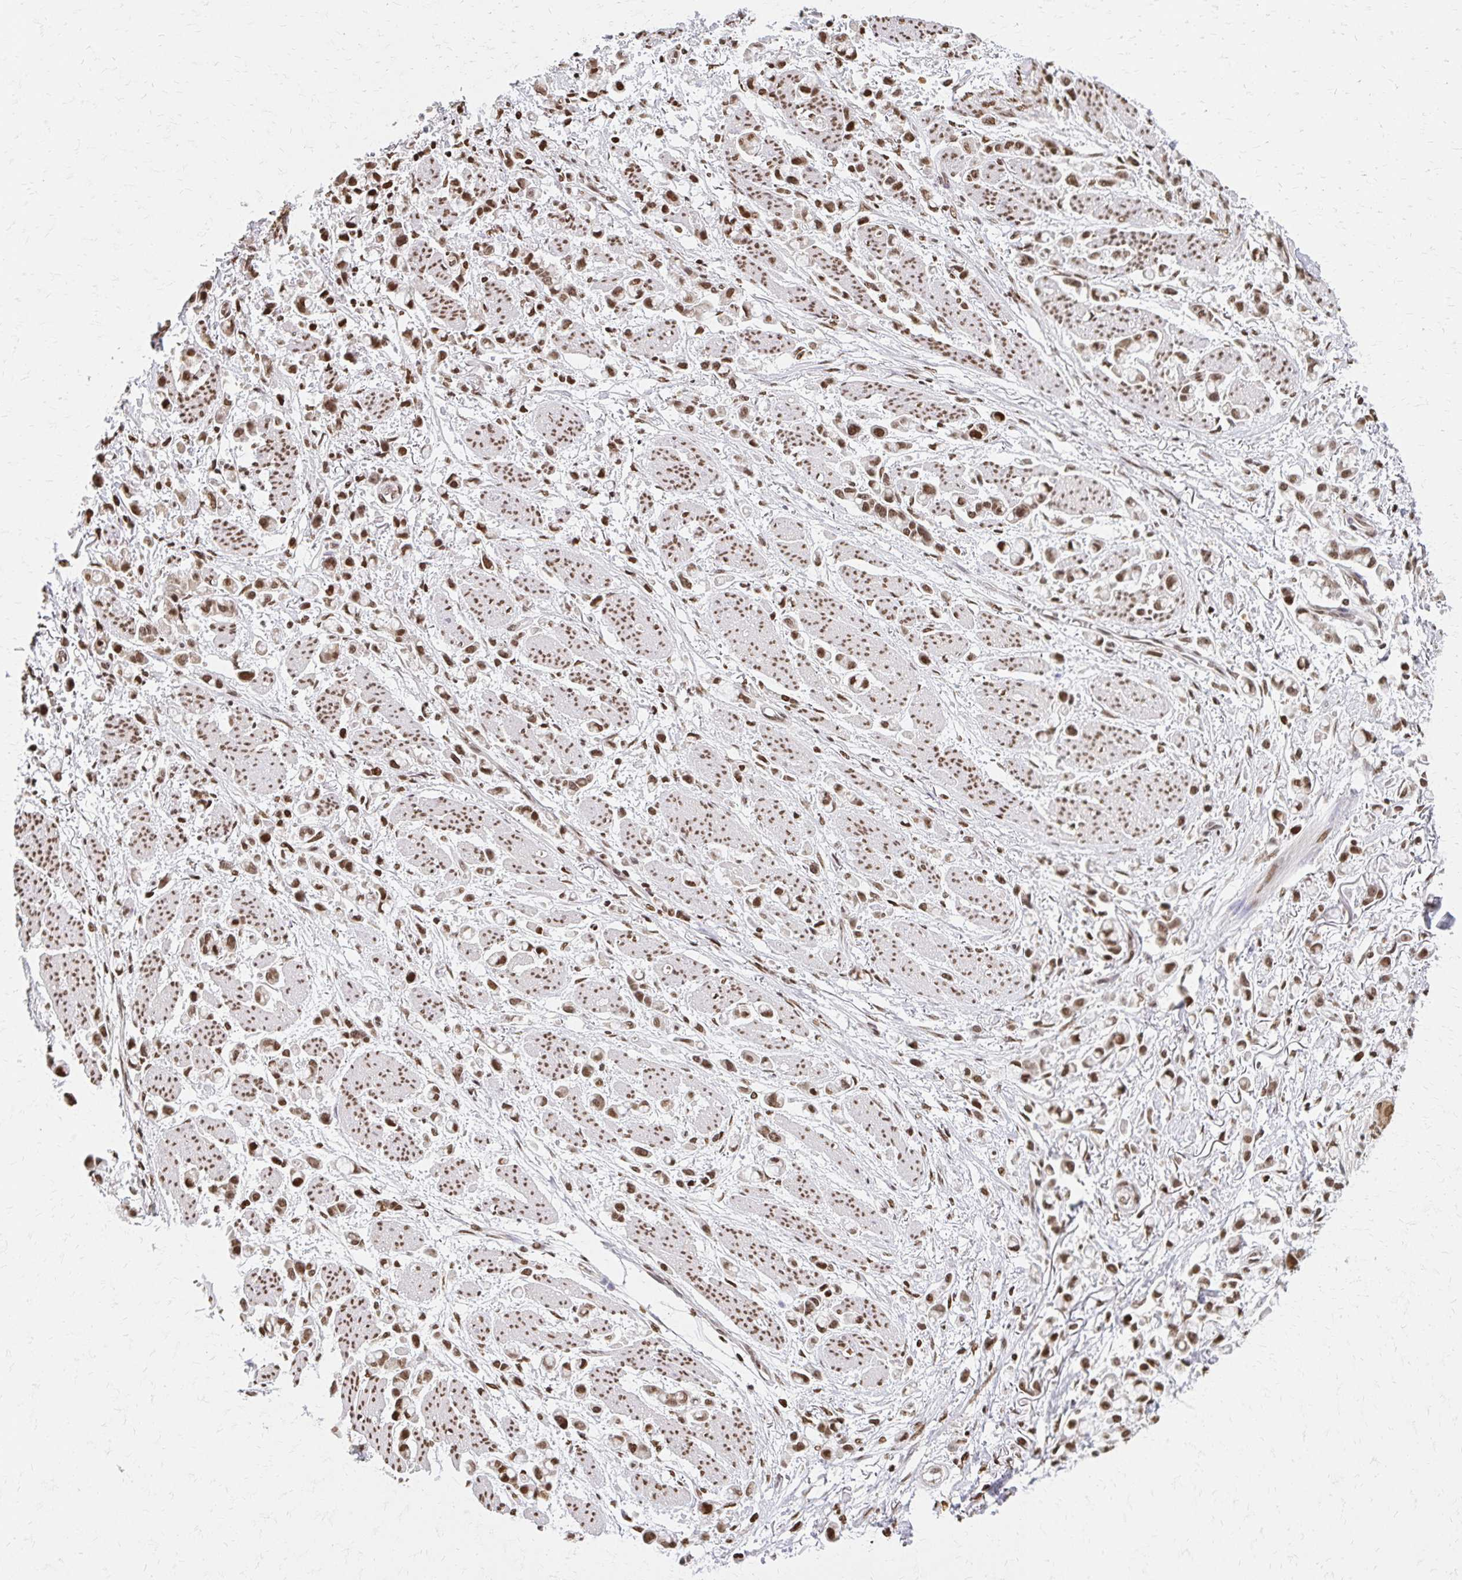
{"staining": {"intensity": "moderate", "quantity": ">75%", "location": "nuclear"}, "tissue": "stomach cancer", "cell_type": "Tumor cells", "image_type": "cancer", "snomed": [{"axis": "morphology", "description": "Adenocarcinoma, NOS"}, {"axis": "topography", "description": "Stomach"}], "caption": "Immunohistochemical staining of human adenocarcinoma (stomach) demonstrates medium levels of moderate nuclear protein positivity in about >75% of tumor cells.", "gene": "HOXA9", "patient": {"sex": "female", "age": 81}}